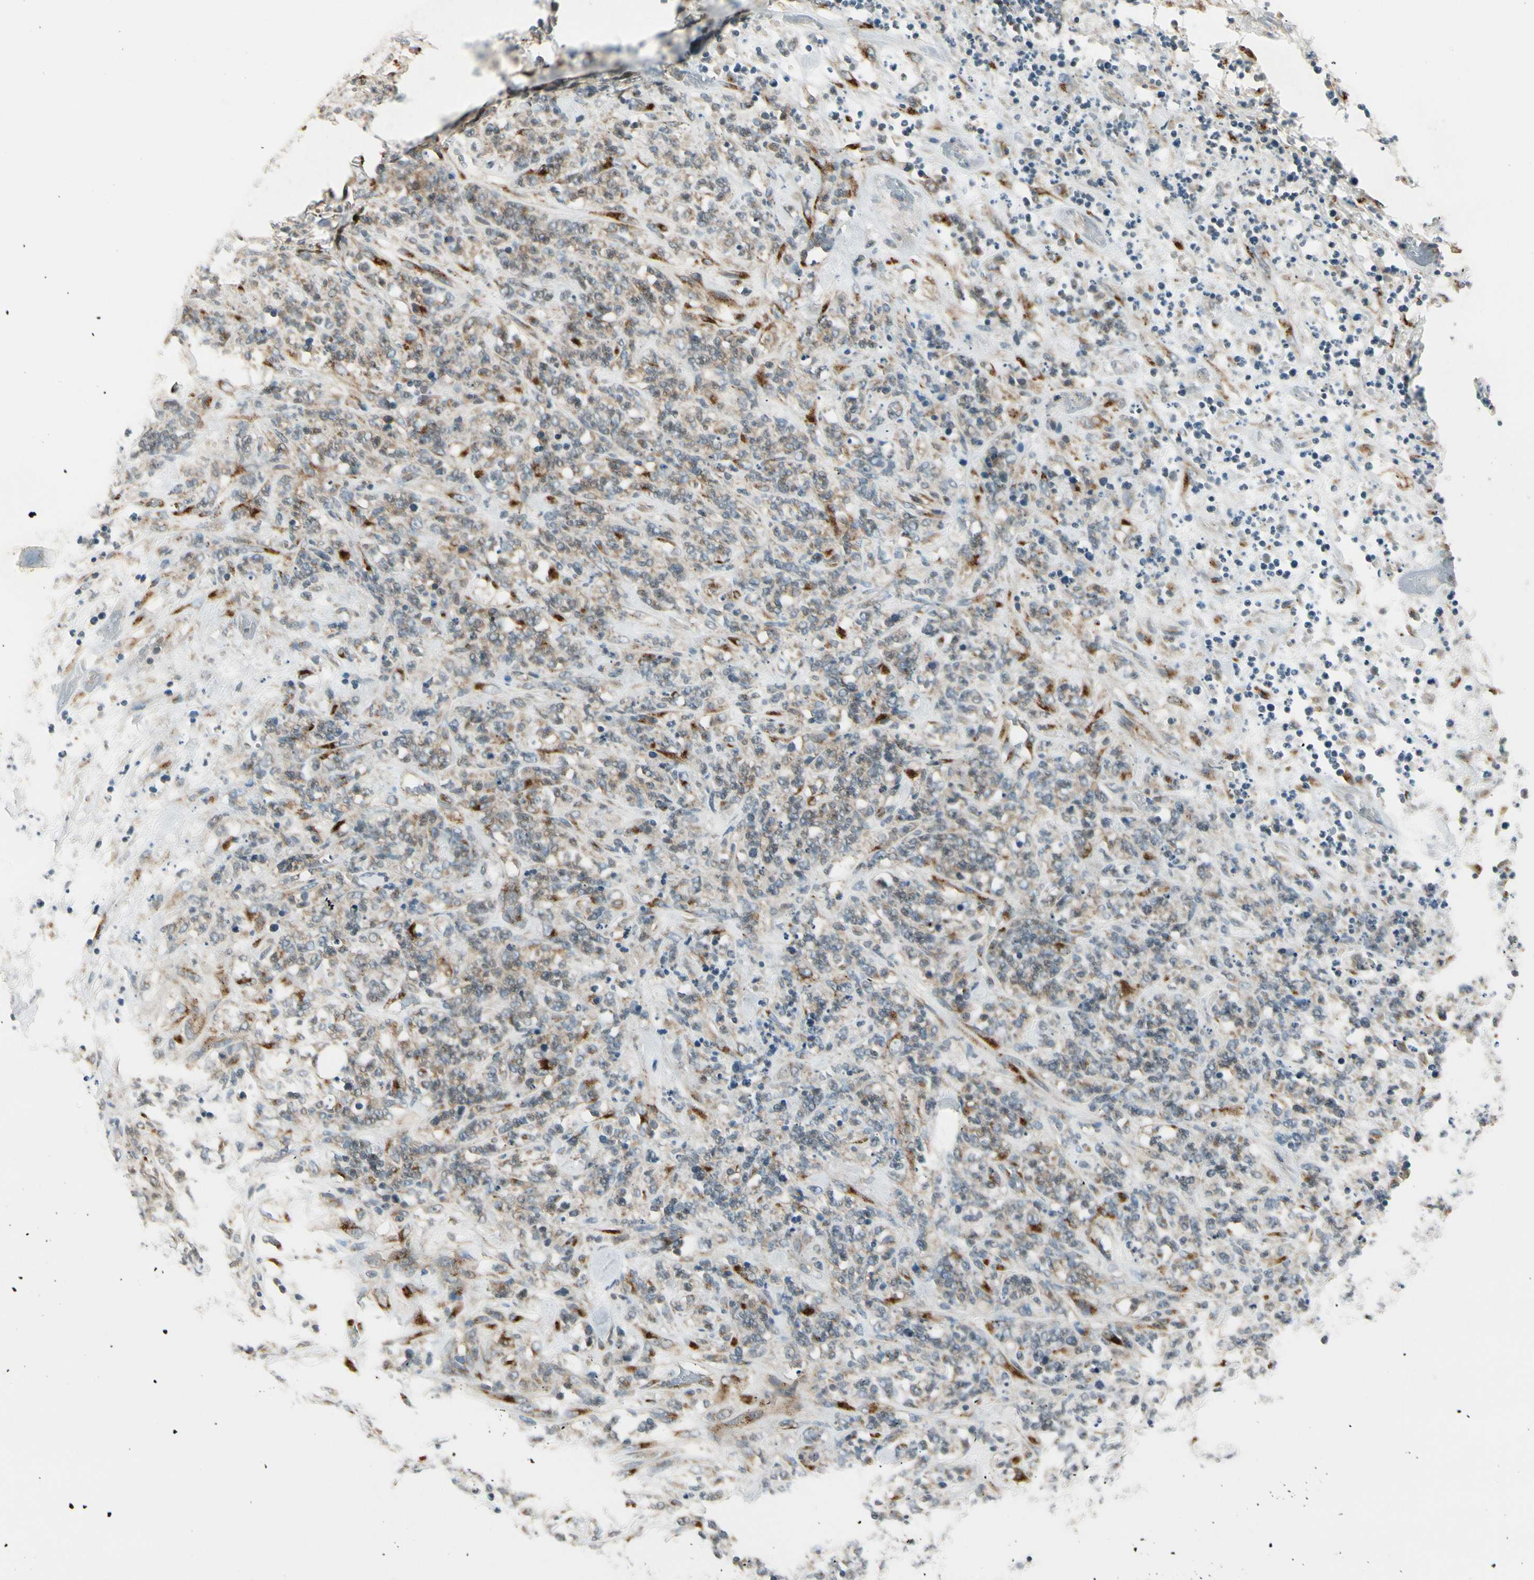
{"staining": {"intensity": "weak", "quantity": "25%-75%", "location": "cytoplasmic/membranous"}, "tissue": "lymphoma", "cell_type": "Tumor cells", "image_type": "cancer", "snomed": [{"axis": "morphology", "description": "Malignant lymphoma, non-Hodgkin's type, High grade"}, {"axis": "topography", "description": "Soft tissue"}], "caption": "This is an image of immunohistochemistry staining of lymphoma, which shows weak staining in the cytoplasmic/membranous of tumor cells.", "gene": "MANSC1", "patient": {"sex": "male", "age": 18}}